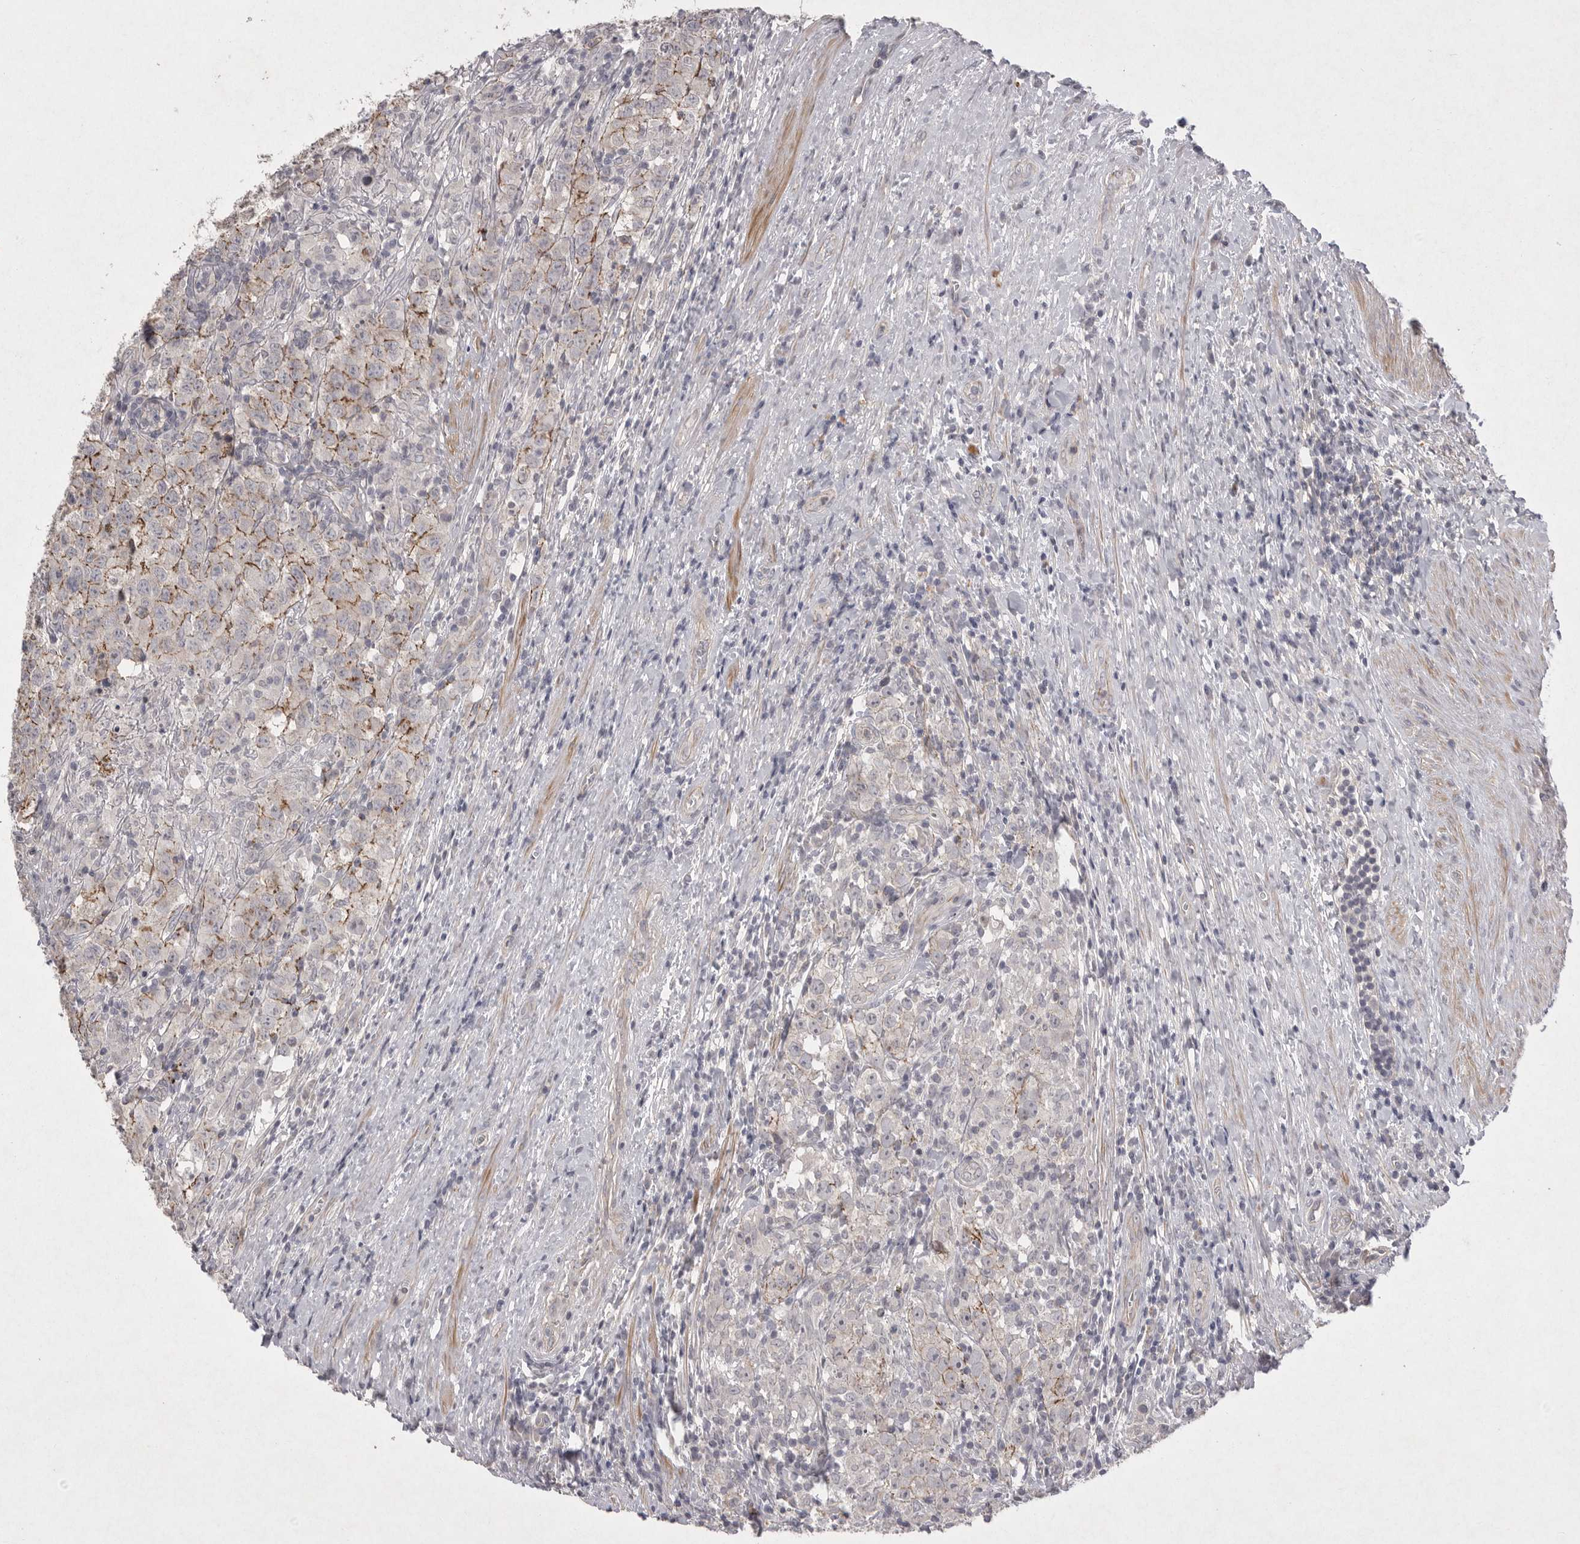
{"staining": {"intensity": "moderate", "quantity": "25%-75%", "location": "cytoplasmic/membranous"}, "tissue": "testis cancer", "cell_type": "Tumor cells", "image_type": "cancer", "snomed": [{"axis": "morphology", "description": "Seminoma, NOS"}, {"axis": "morphology", "description": "Carcinoma, Embryonal, NOS"}, {"axis": "topography", "description": "Testis"}], "caption": "IHC of testis embryonal carcinoma reveals medium levels of moderate cytoplasmic/membranous expression in approximately 25%-75% of tumor cells.", "gene": "VANGL2", "patient": {"sex": "male", "age": 43}}